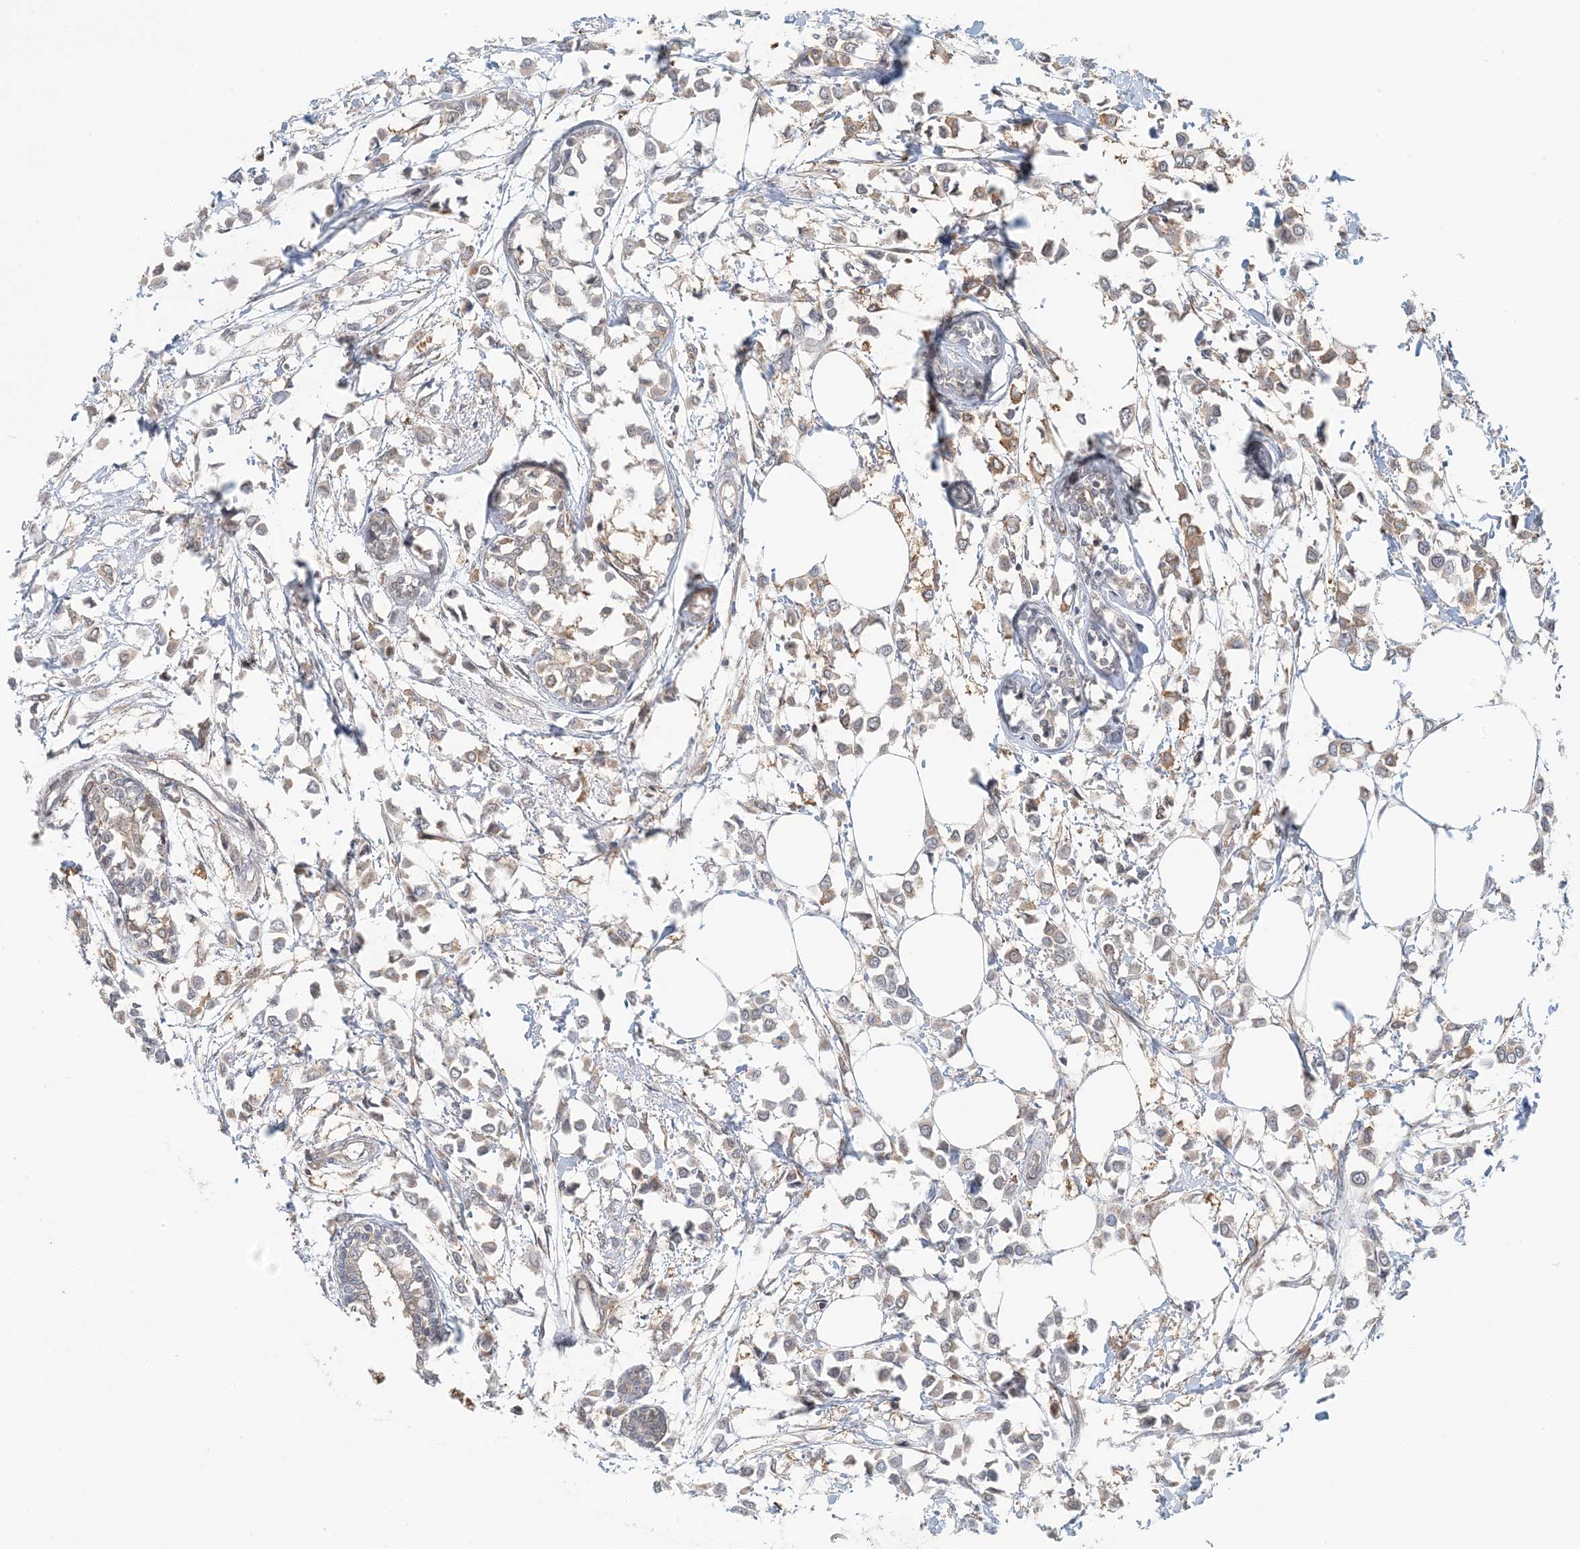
{"staining": {"intensity": "weak", "quantity": ">75%", "location": "cytoplasmic/membranous"}, "tissue": "breast cancer", "cell_type": "Tumor cells", "image_type": "cancer", "snomed": [{"axis": "morphology", "description": "Lobular carcinoma"}, {"axis": "topography", "description": "Breast"}], "caption": "The immunohistochemical stain highlights weak cytoplasmic/membranous staining in tumor cells of breast cancer (lobular carcinoma) tissue.", "gene": "ATP13A2", "patient": {"sex": "female", "age": 51}}